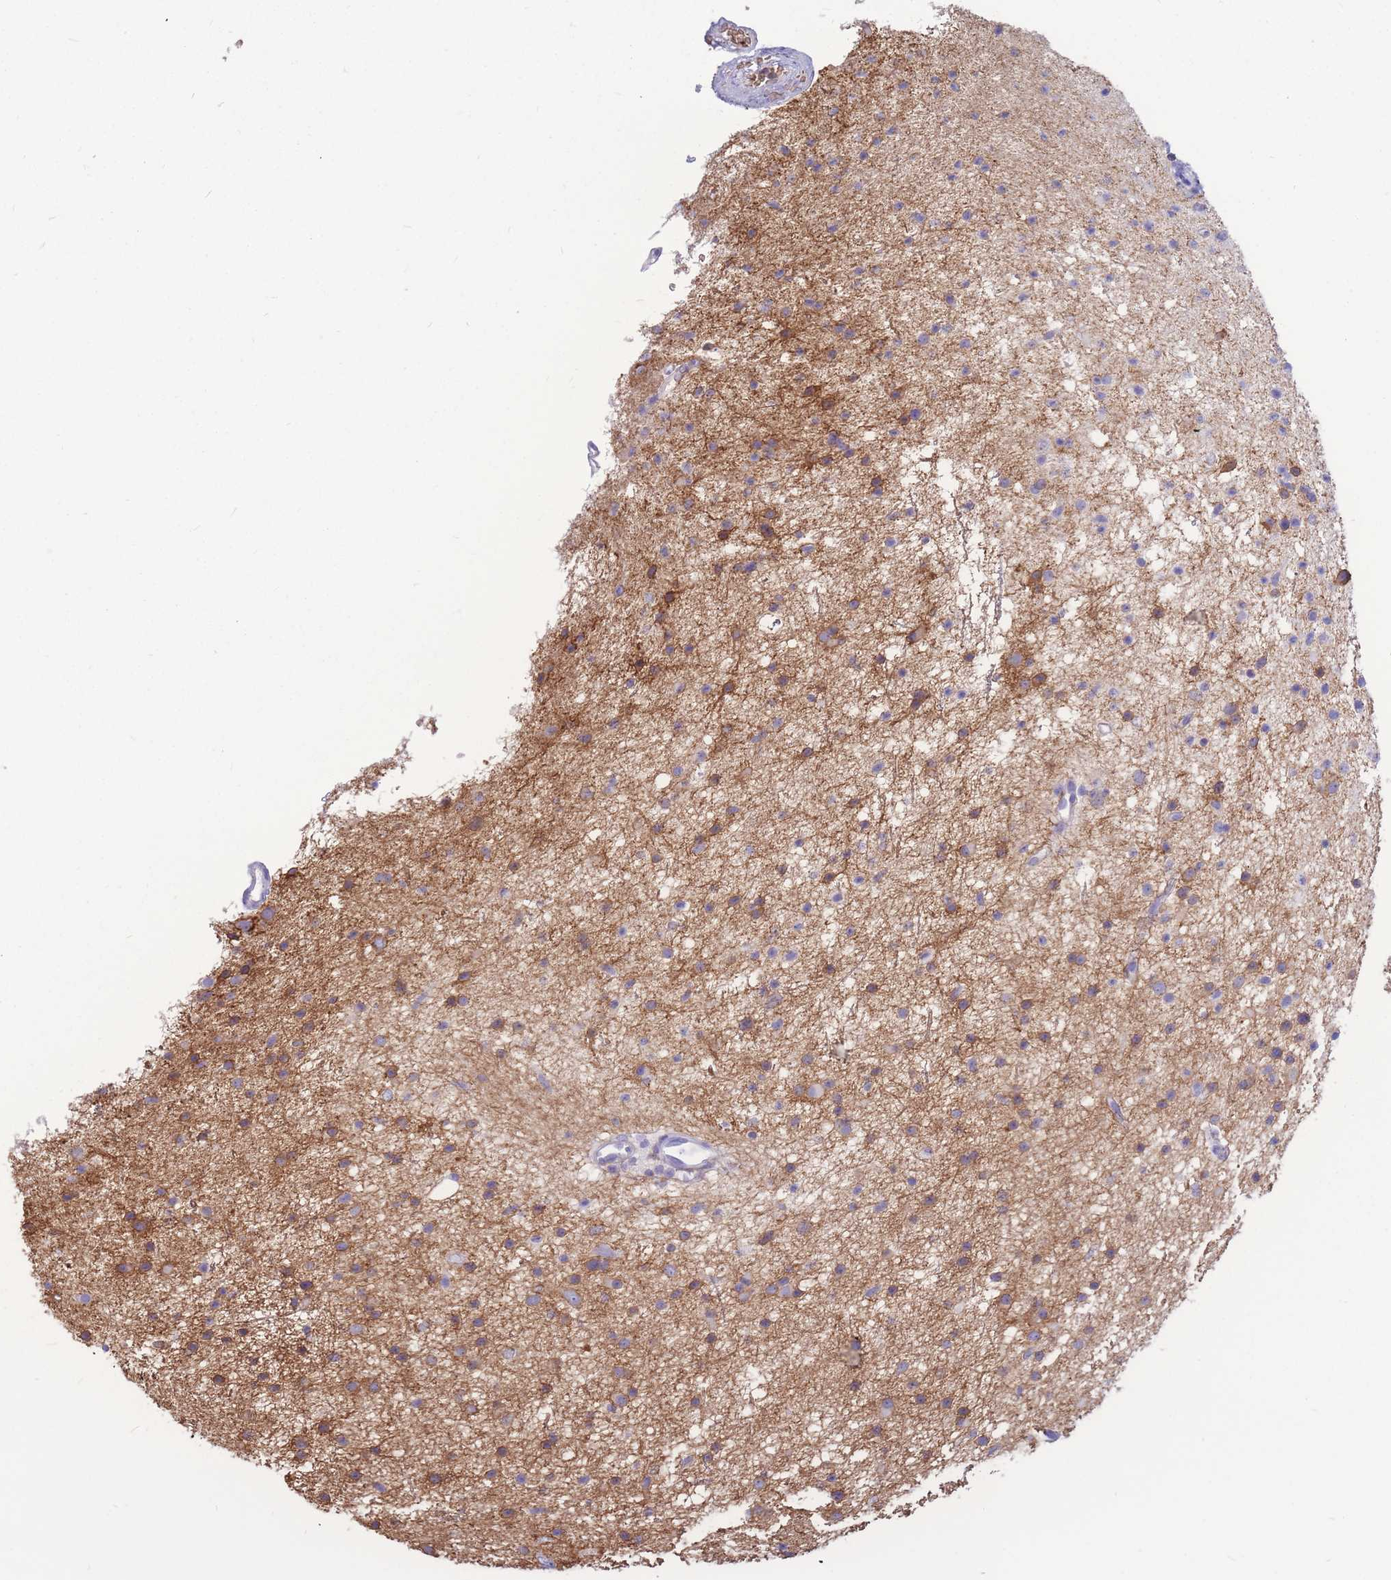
{"staining": {"intensity": "moderate", "quantity": "25%-75%", "location": "cytoplasmic/membranous"}, "tissue": "glioma", "cell_type": "Tumor cells", "image_type": "cancer", "snomed": [{"axis": "morphology", "description": "Glioma, malignant, Low grade"}, {"axis": "topography", "description": "Cerebral cortex"}], "caption": "High-power microscopy captured an immunohistochemistry micrograph of glioma, revealing moderate cytoplasmic/membranous staining in approximately 25%-75% of tumor cells.", "gene": "ADD2", "patient": {"sex": "female", "age": 39}}